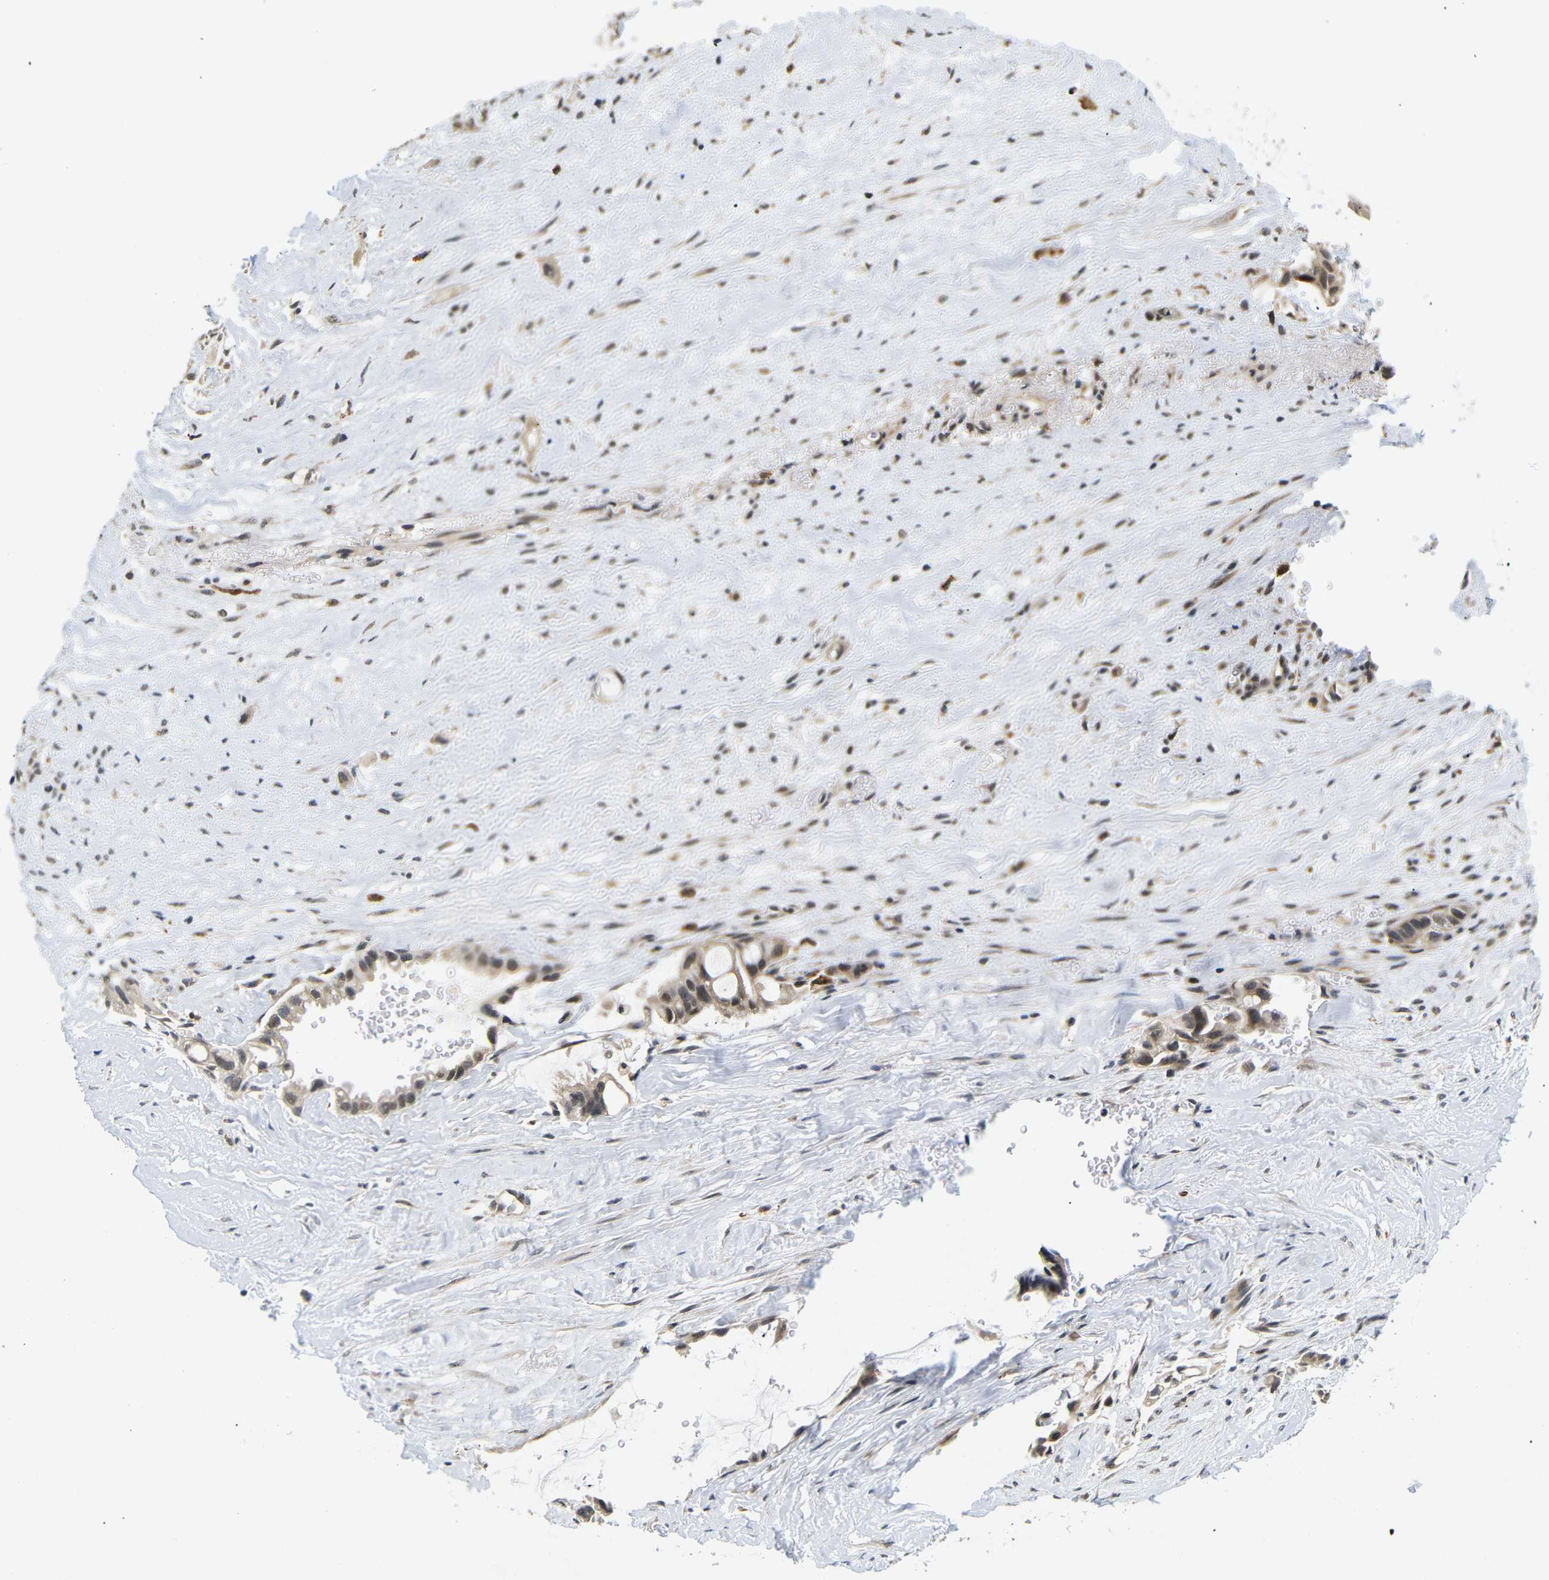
{"staining": {"intensity": "moderate", "quantity": ">75%", "location": "cytoplasmic/membranous,nuclear"}, "tissue": "liver cancer", "cell_type": "Tumor cells", "image_type": "cancer", "snomed": [{"axis": "morphology", "description": "Cholangiocarcinoma"}, {"axis": "topography", "description": "Liver"}], "caption": "This is an image of immunohistochemistry staining of liver cholangiocarcinoma, which shows moderate staining in the cytoplasmic/membranous and nuclear of tumor cells.", "gene": "GJA5", "patient": {"sex": "female", "age": 65}}